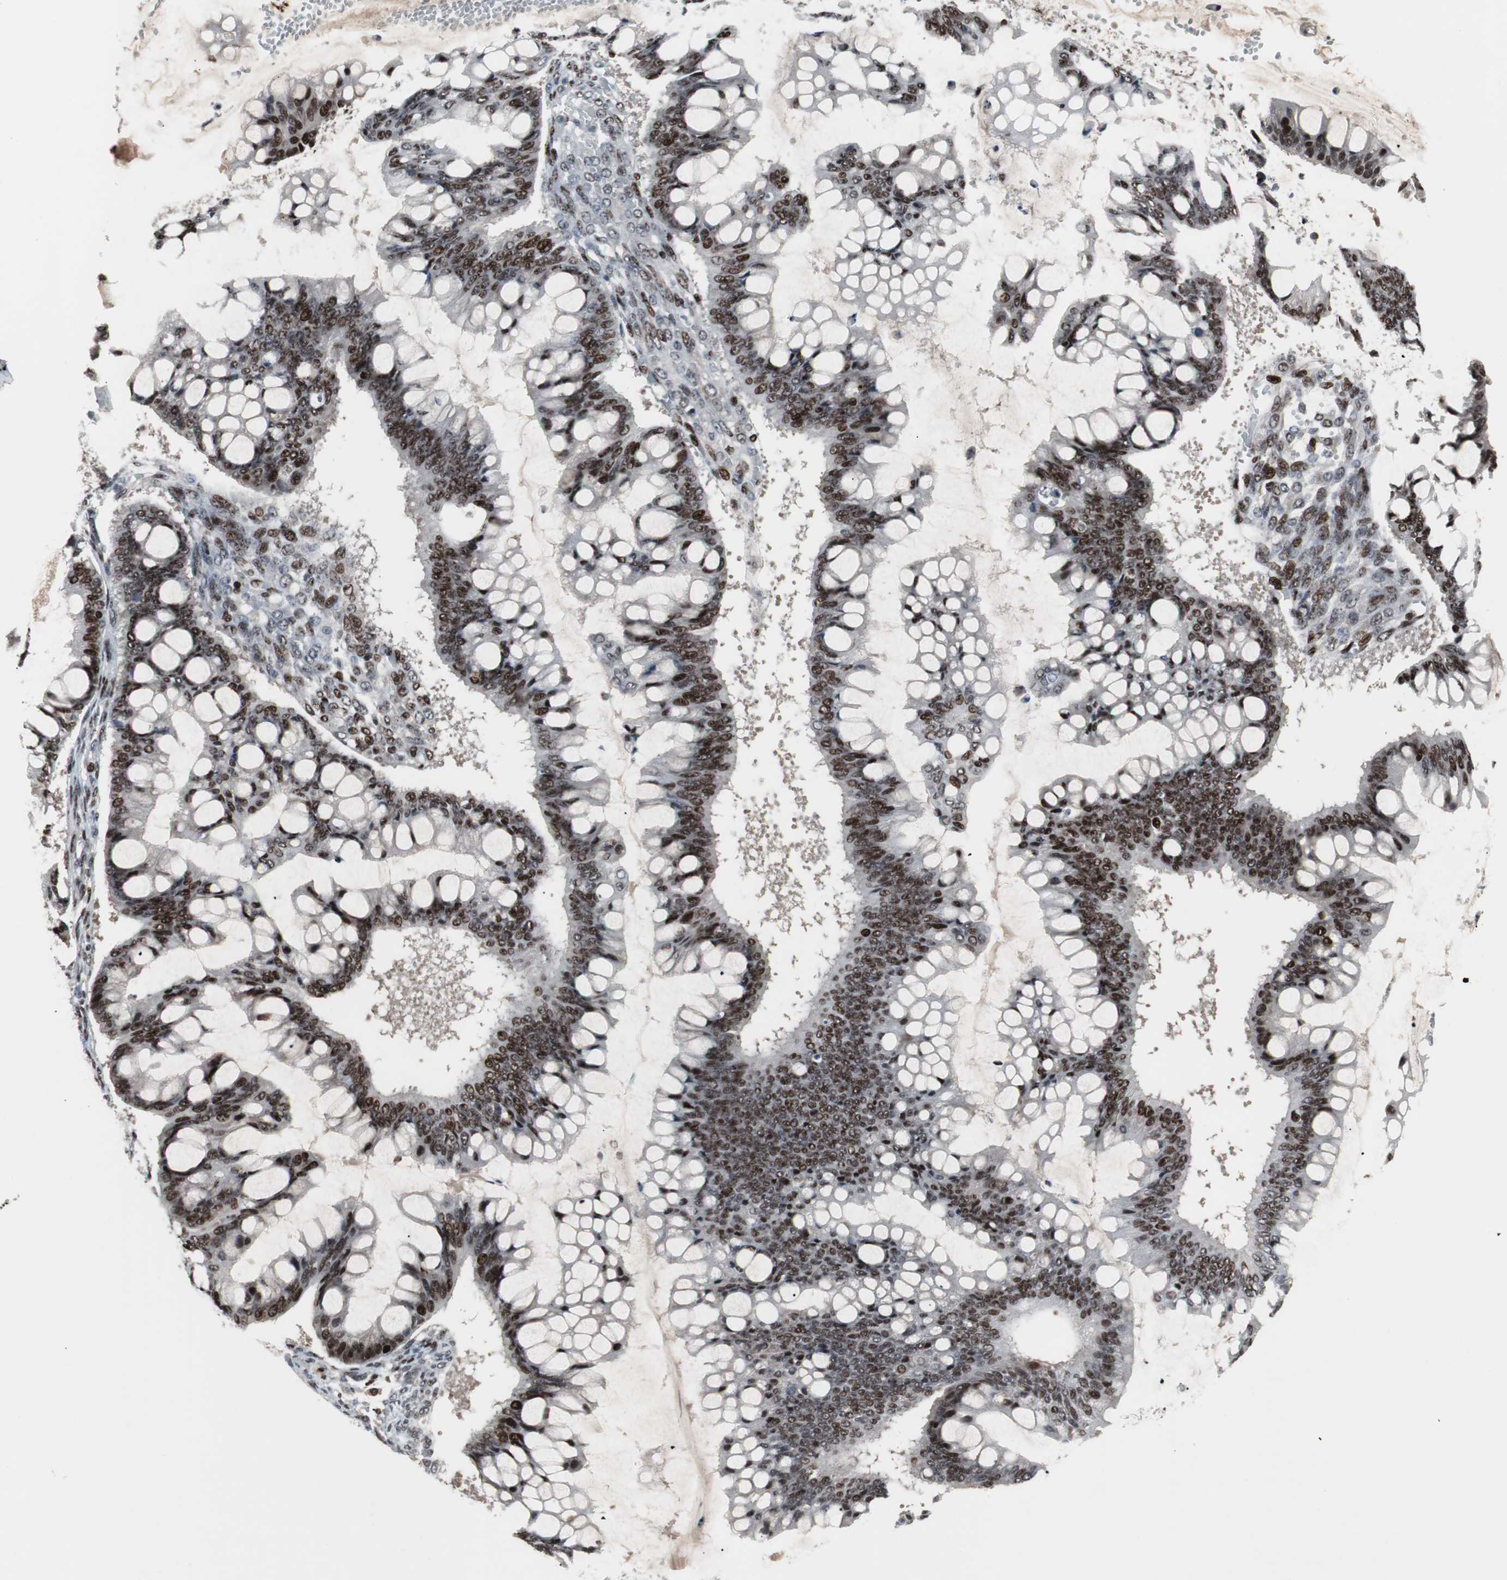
{"staining": {"intensity": "strong", "quantity": ">75%", "location": "nuclear"}, "tissue": "ovarian cancer", "cell_type": "Tumor cells", "image_type": "cancer", "snomed": [{"axis": "morphology", "description": "Cystadenocarcinoma, mucinous, NOS"}, {"axis": "topography", "description": "Ovary"}], "caption": "A brown stain labels strong nuclear staining of a protein in ovarian cancer tumor cells.", "gene": "GRK2", "patient": {"sex": "female", "age": 73}}